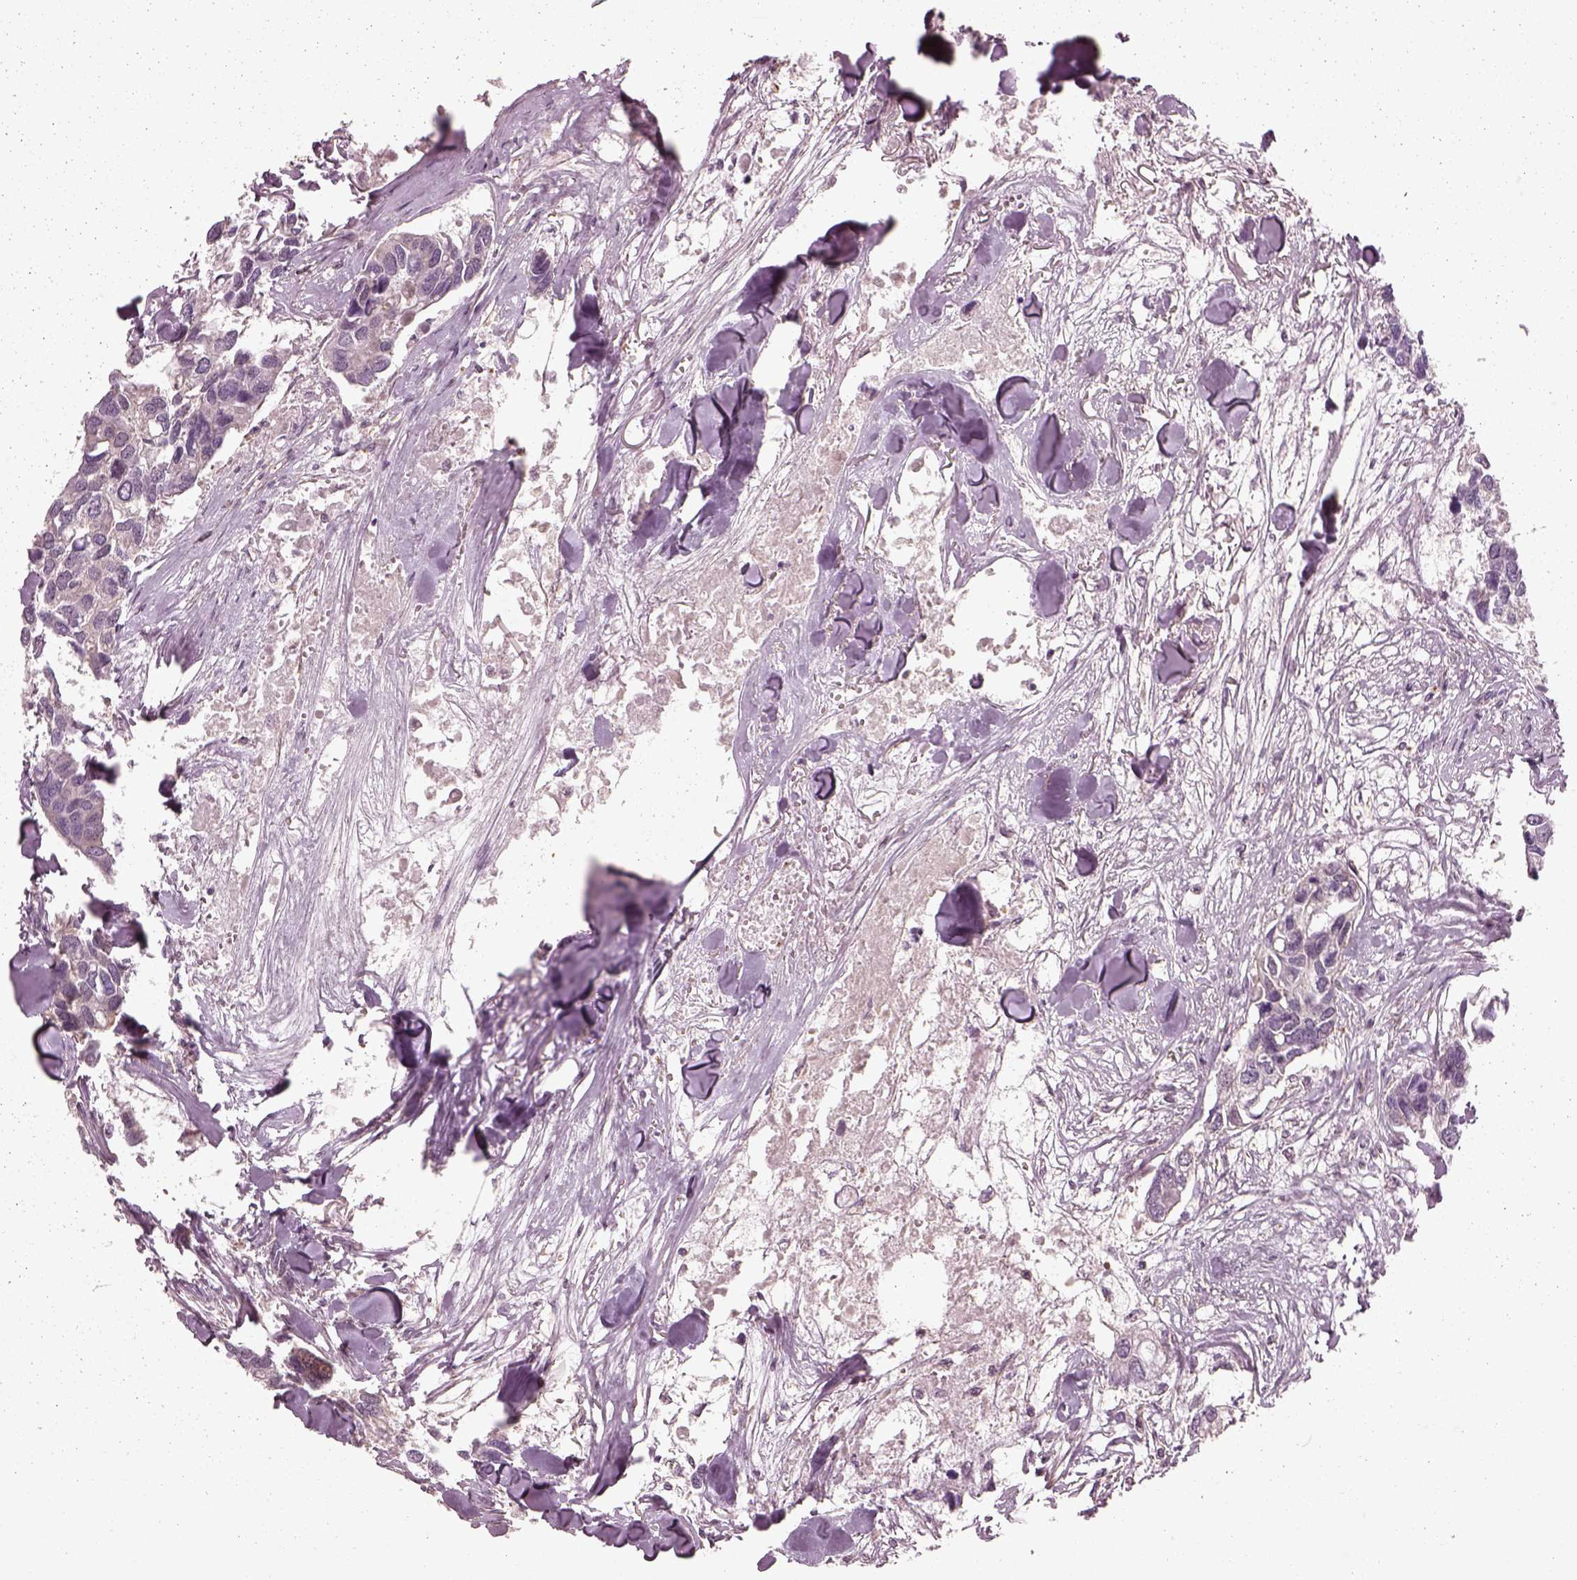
{"staining": {"intensity": "negative", "quantity": "none", "location": "none"}, "tissue": "breast cancer", "cell_type": "Tumor cells", "image_type": "cancer", "snomed": [{"axis": "morphology", "description": "Duct carcinoma"}, {"axis": "topography", "description": "Breast"}], "caption": "IHC micrograph of human infiltrating ductal carcinoma (breast) stained for a protein (brown), which reveals no staining in tumor cells.", "gene": "LSM14A", "patient": {"sex": "female", "age": 83}}